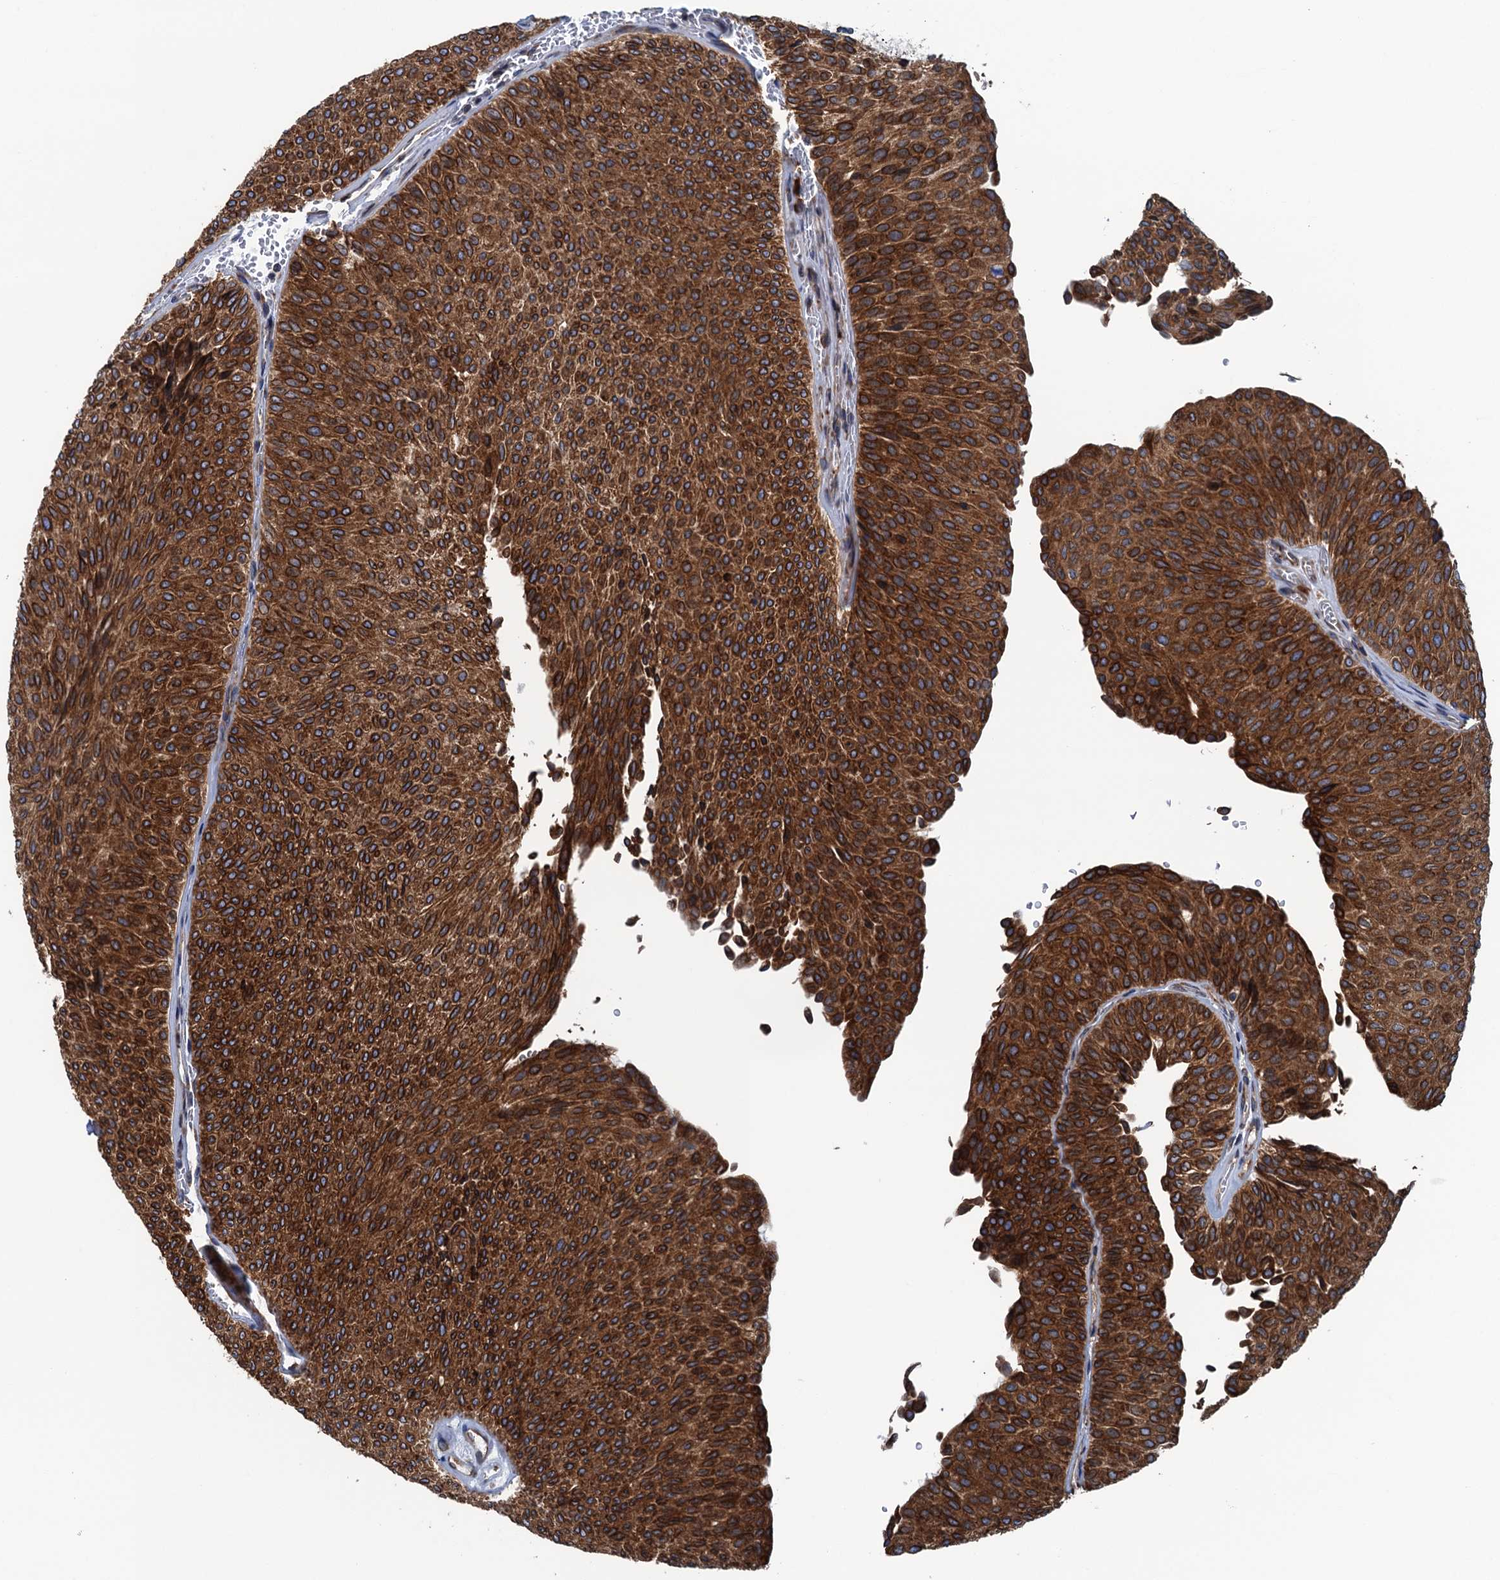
{"staining": {"intensity": "strong", "quantity": ">75%", "location": "cytoplasmic/membranous"}, "tissue": "urothelial cancer", "cell_type": "Tumor cells", "image_type": "cancer", "snomed": [{"axis": "morphology", "description": "Urothelial carcinoma, Low grade"}, {"axis": "topography", "description": "Urinary bladder"}], "caption": "IHC histopathology image of neoplastic tissue: urothelial cancer stained using immunohistochemistry (IHC) reveals high levels of strong protein expression localized specifically in the cytoplasmic/membranous of tumor cells, appearing as a cytoplasmic/membranous brown color.", "gene": "TMEM205", "patient": {"sex": "male", "age": 78}}